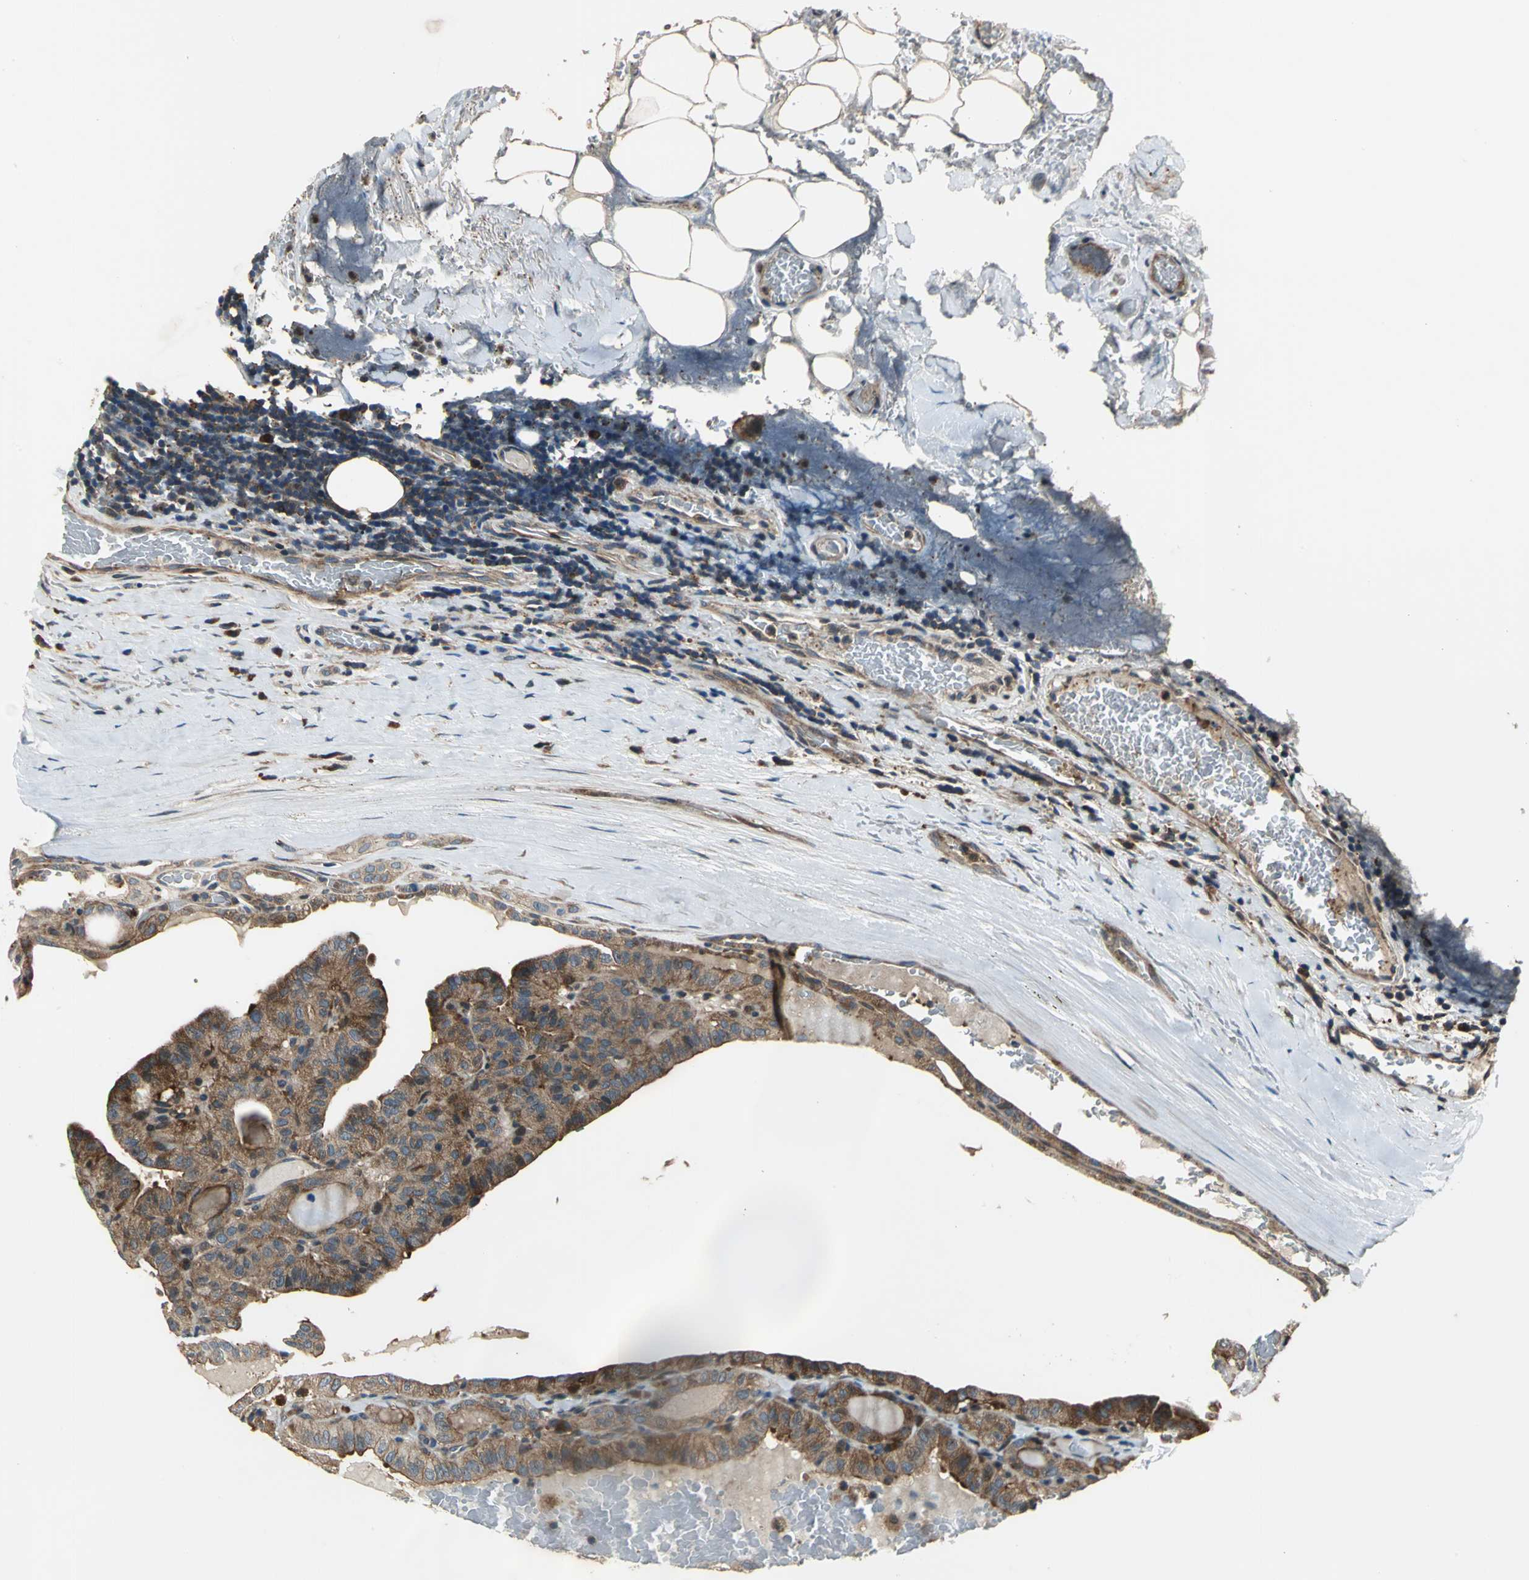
{"staining": {"intensity": "moderate", "quantity": ">75%", "location": "cytoplasmic/membranous"}, "tissue": "thyroid cancer", "cell_type": "Tumor cells", "image_type": "cancer", "snomed": [{"axis": "morphology", "description": "Papillary adenocarcinoma, NOS"}, {"axis": "topography", "description": "Thyroid gland"}], "caption": "Moderate cytoplasmic/membranous protein staining is seen in approximately >75% of tumor cells in thyroid cancer (papillary adenocarcinoma).", "gene": "EIF2B2", "patient": {"sex": "male", "age": 77}}